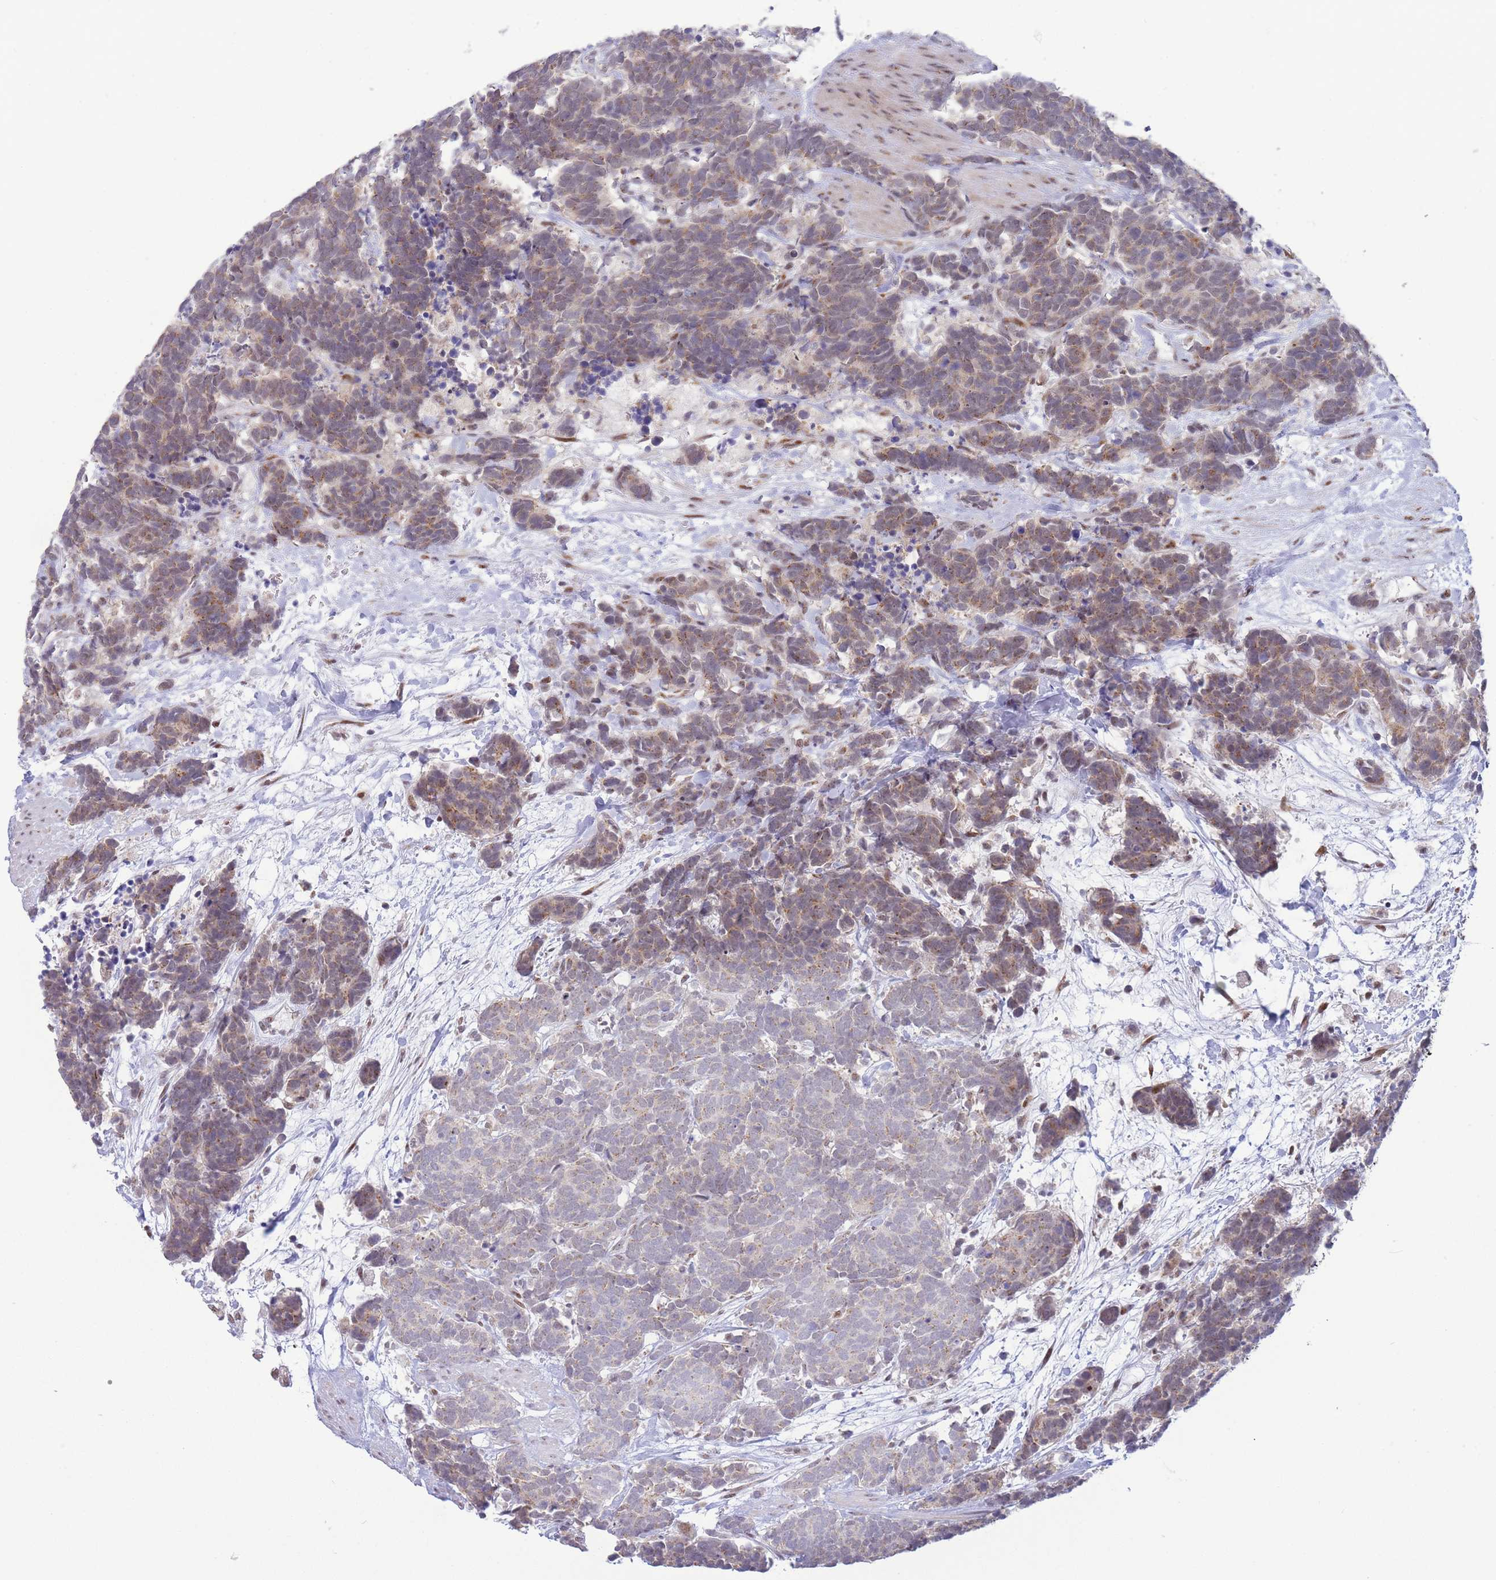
{"staining": {"intensity": "weak", "quantity": ">75%", "location": "cytoplasmic/membranous"}, "tissue": "carcinoid", "cell_type": "Tumor cells", "image_type": "cancer", "snomed": [{"axis": "morphology", "description": "Carcinoma, NOS"}, {"axis": "morphology", "description": "Carcinoid, malignant, NOS"}, {"axis": "topography", "description": "Prostate"}], "caption": "IHC histopathology image of neoplastic tissue: human carcinoma stained using immunohistochemistry demonstrates low levels of weak protein expression localized specifically in the cytoplasmic/membranous of tumor cells, appearing as a cytoplasmic/membranous brown color.", "gene": "INO80C", "patient": {"sex": "male", "age": 57}}